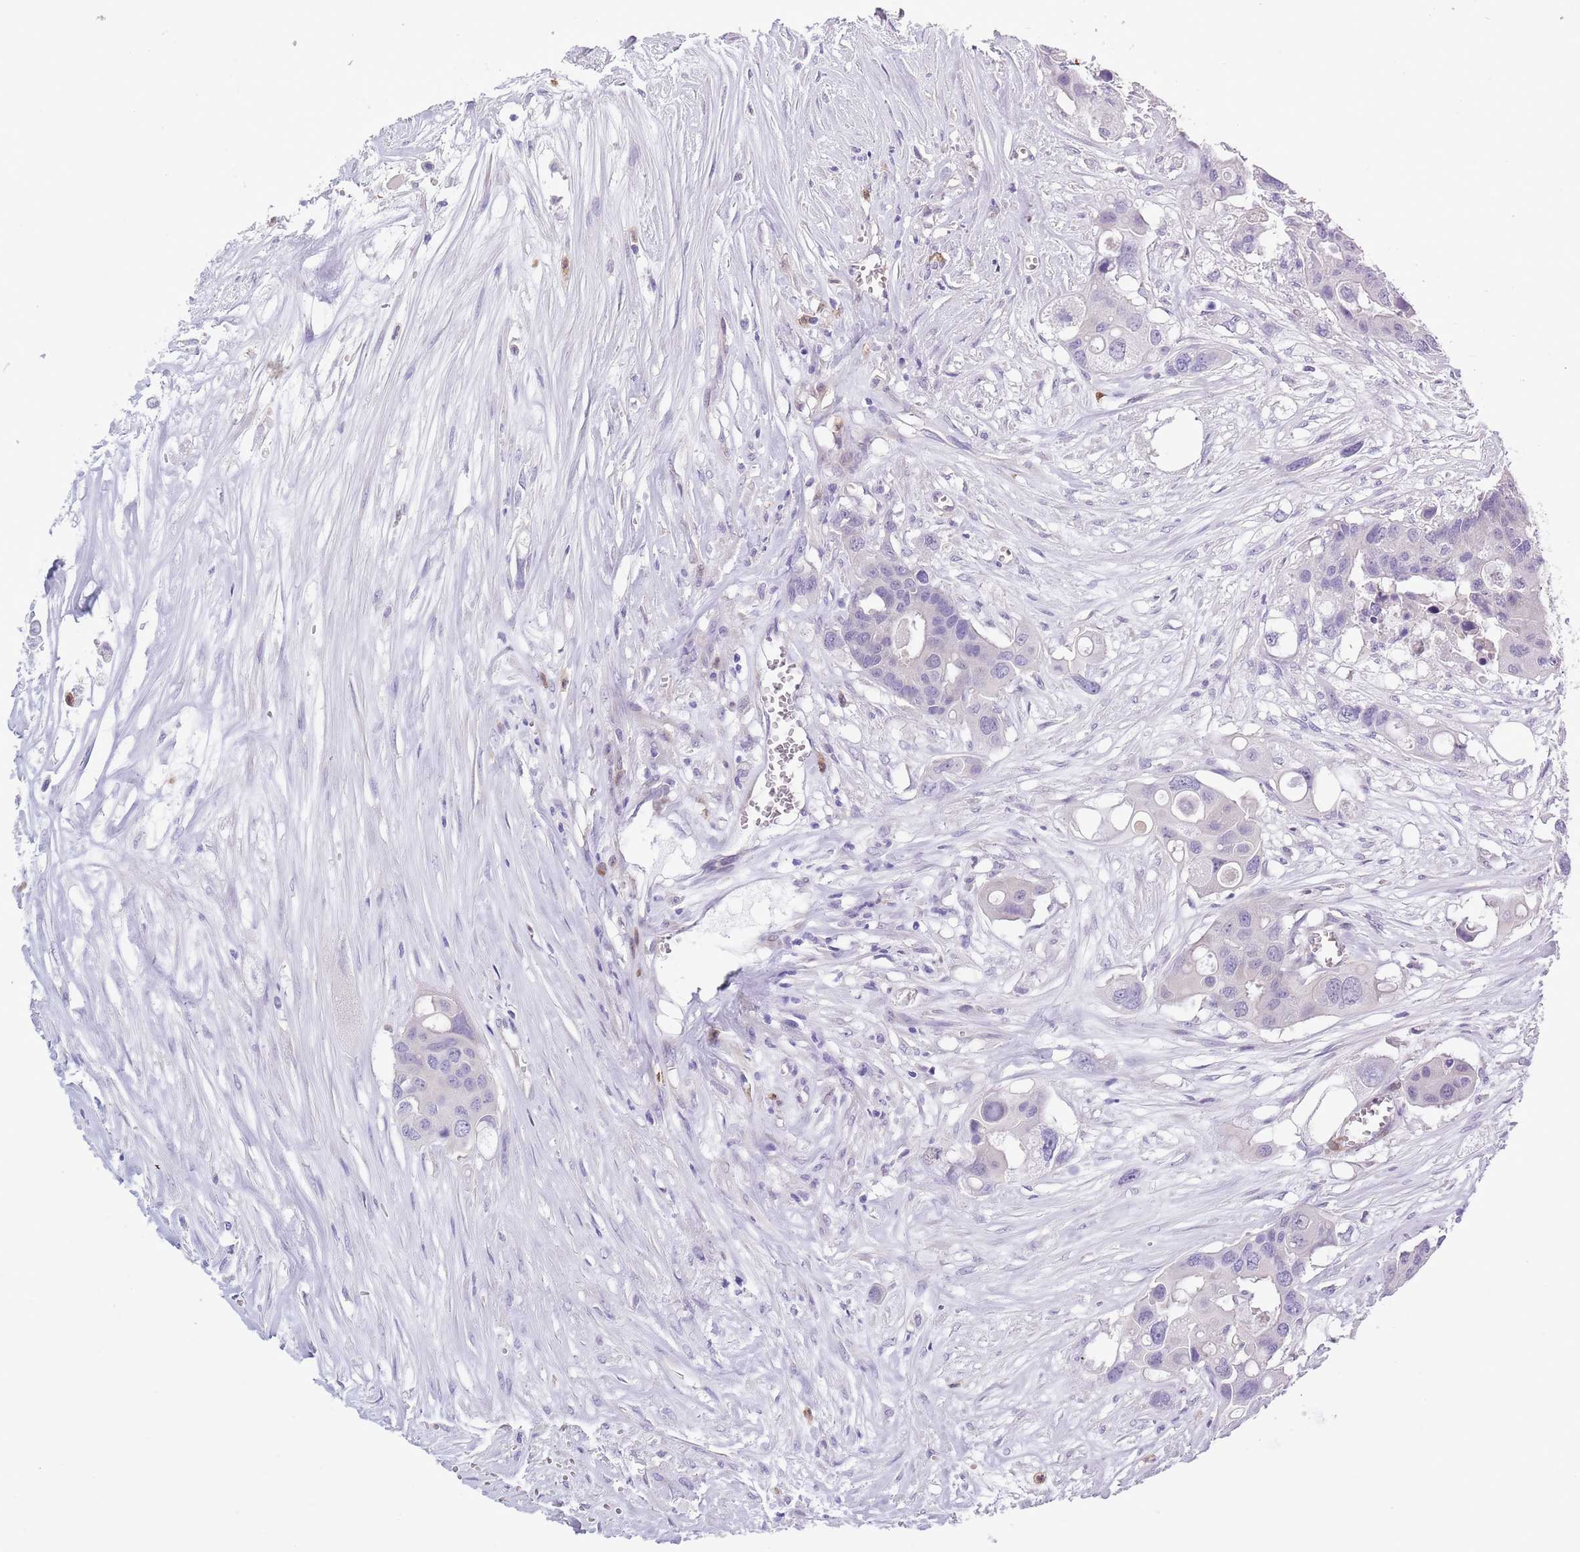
{"staining": {"intensity": "negative", "quantity": "none", "location": "none"}, "tissue": "colorectal cancer", "cell_type": "Tumor cells", "image_type": "cancer", "snomed": [{"axis": "morphology", "description": "Adenocarcinoma, NOS"}, {"axis": "topography", "description": "Colon"}], "caption": "A micrograph of human adenocarcinoma (colorectal) is negative for staining in tumor cells. The staining is performed using DAB brown chromogen with nuclei counter-stained in using hematoxylin.", "gene": "ZFP2", "patient": {"sex": "male", "age": 77}}